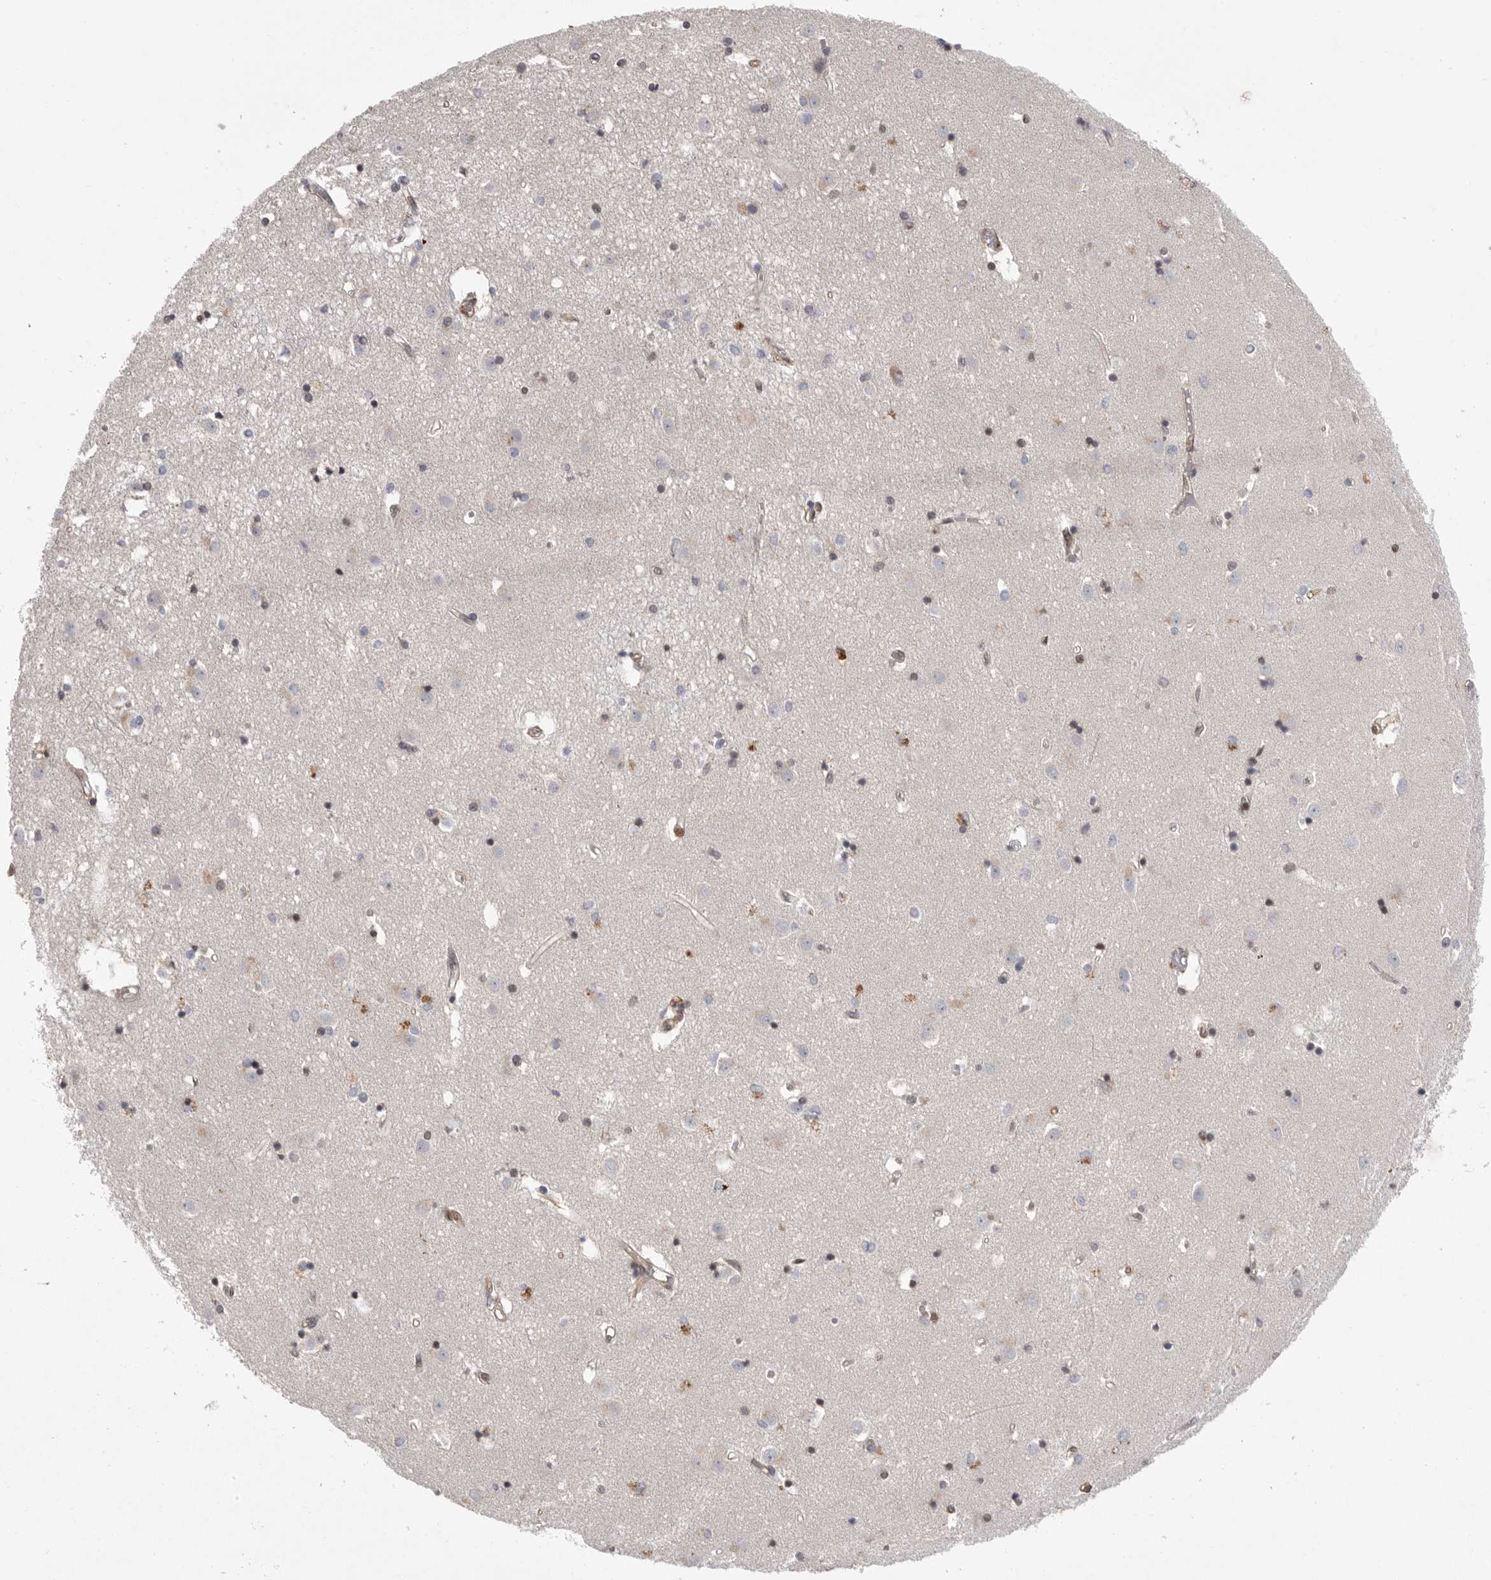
{"staining": {"intensity": "weak", "quantity": "25%-75%", "location": "cytoplasmic/membranous,nuclear"}, "tissue": "caudate", "cell_type": "Glial cells", "image_type": "normal", "snomed": [{"axis": "morphology", "description": "Normal tissue, NOS"}, {"axis": "topography", "description": "Lateral ventricle wall"}], "caption": "DAB immunohistochemical staining of benign human caudate reveals weak cytoplasmic/membranous,nuclear protein expression in about 25%-75% of glial cells. The staining was performed using DAB, with brown indicating positive protein expression. Nuclei are stained blue with hematoxylin.", "gene": "NECTIN1", "patient": {"sex": "male", "age": 45}}